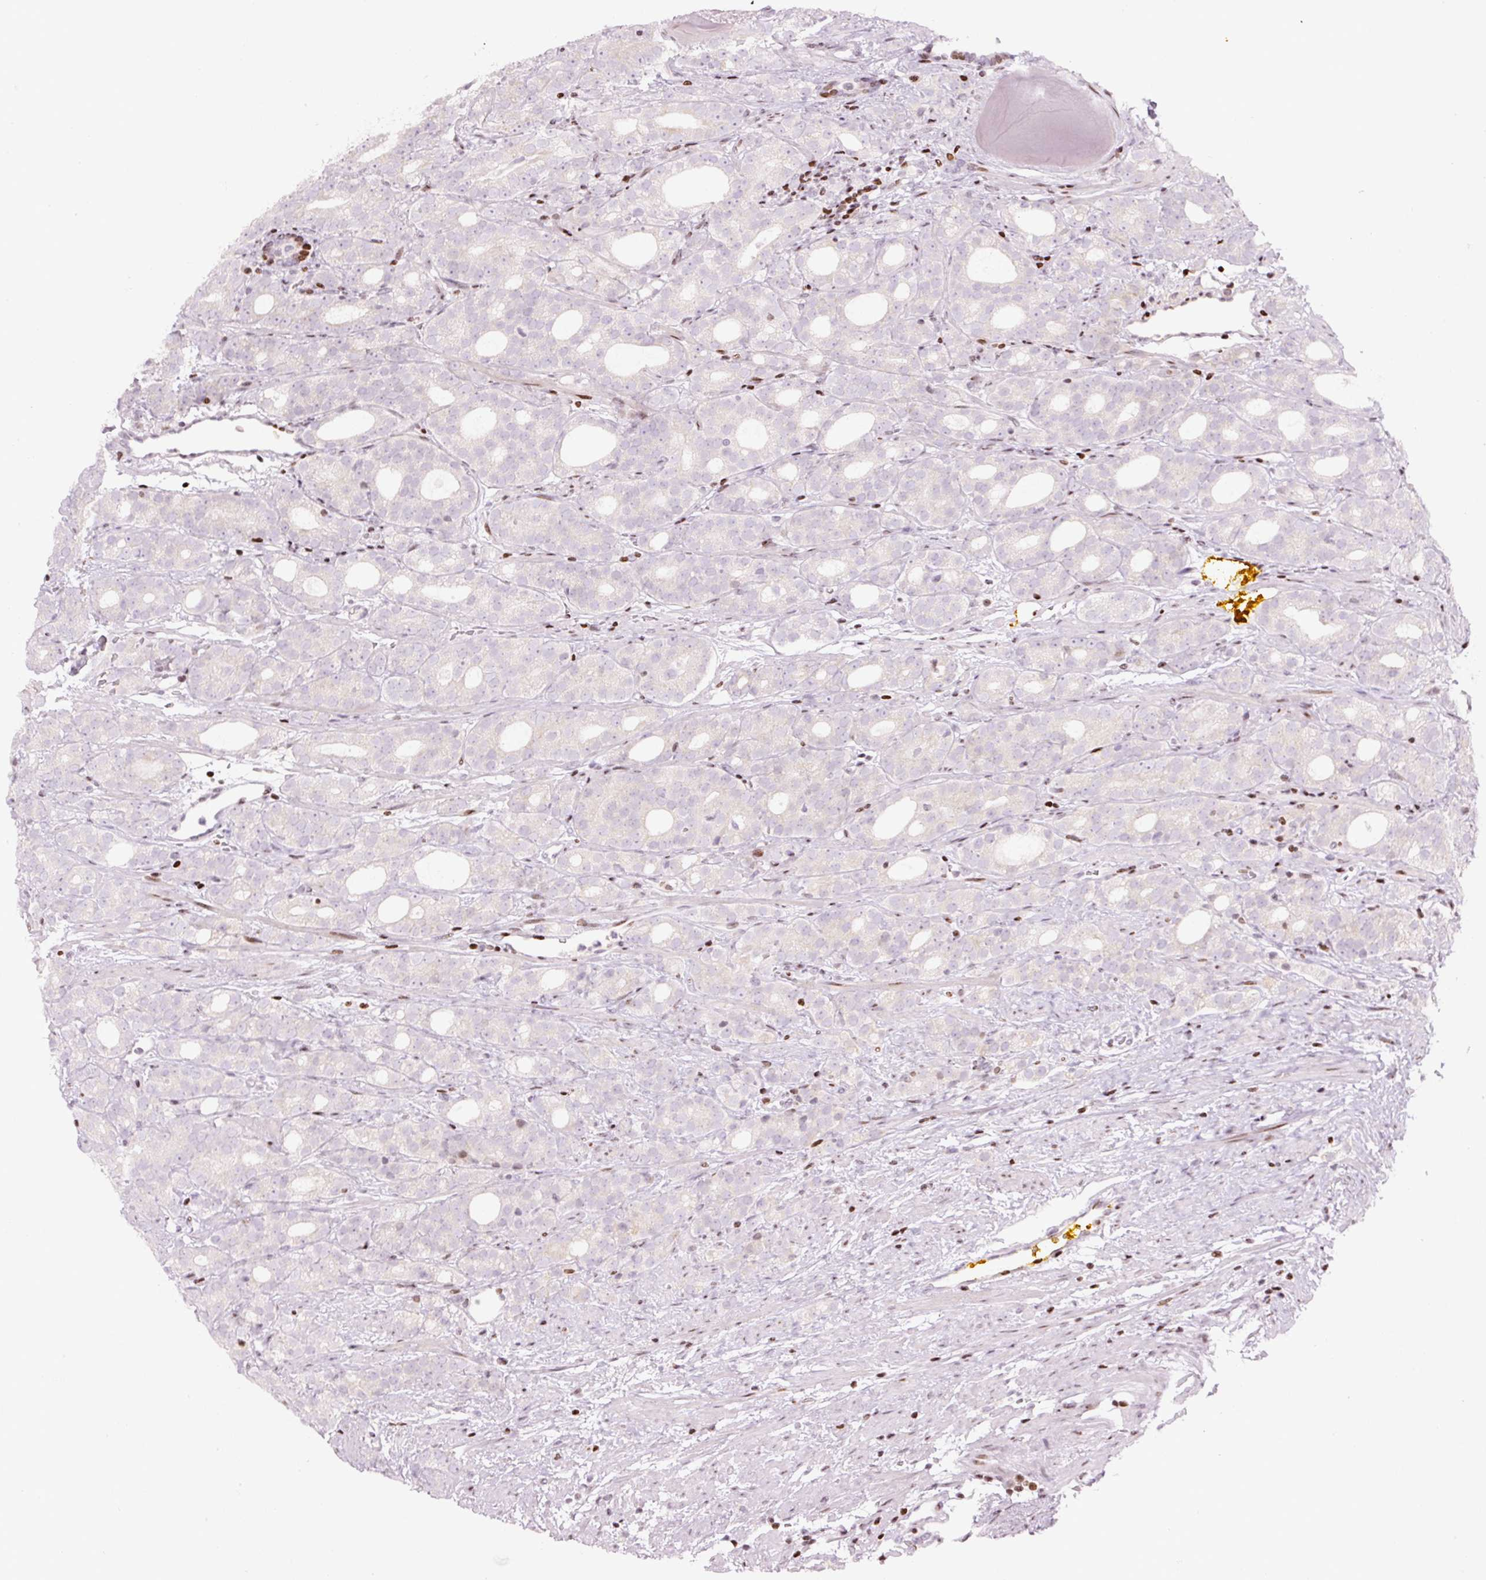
{"staining": {"intensity": "negative", "quantity": "none", "location": "none"}, "tissue": "prostate cancer", "cell_type": "Tumor cells", "image_type": "cancer", "snomed": [{"axis": "morphology", "description": "Adenocarcinoma, High grade"}, {"axis": "topography", "description": "Prostate"}], "caption": "Micrograph shows no significant protein expression in tumor cells of prostate high-grade adenocarcinoma.", "gene": "TMEM177", "patient": {"sex": "male", "age": 64}}